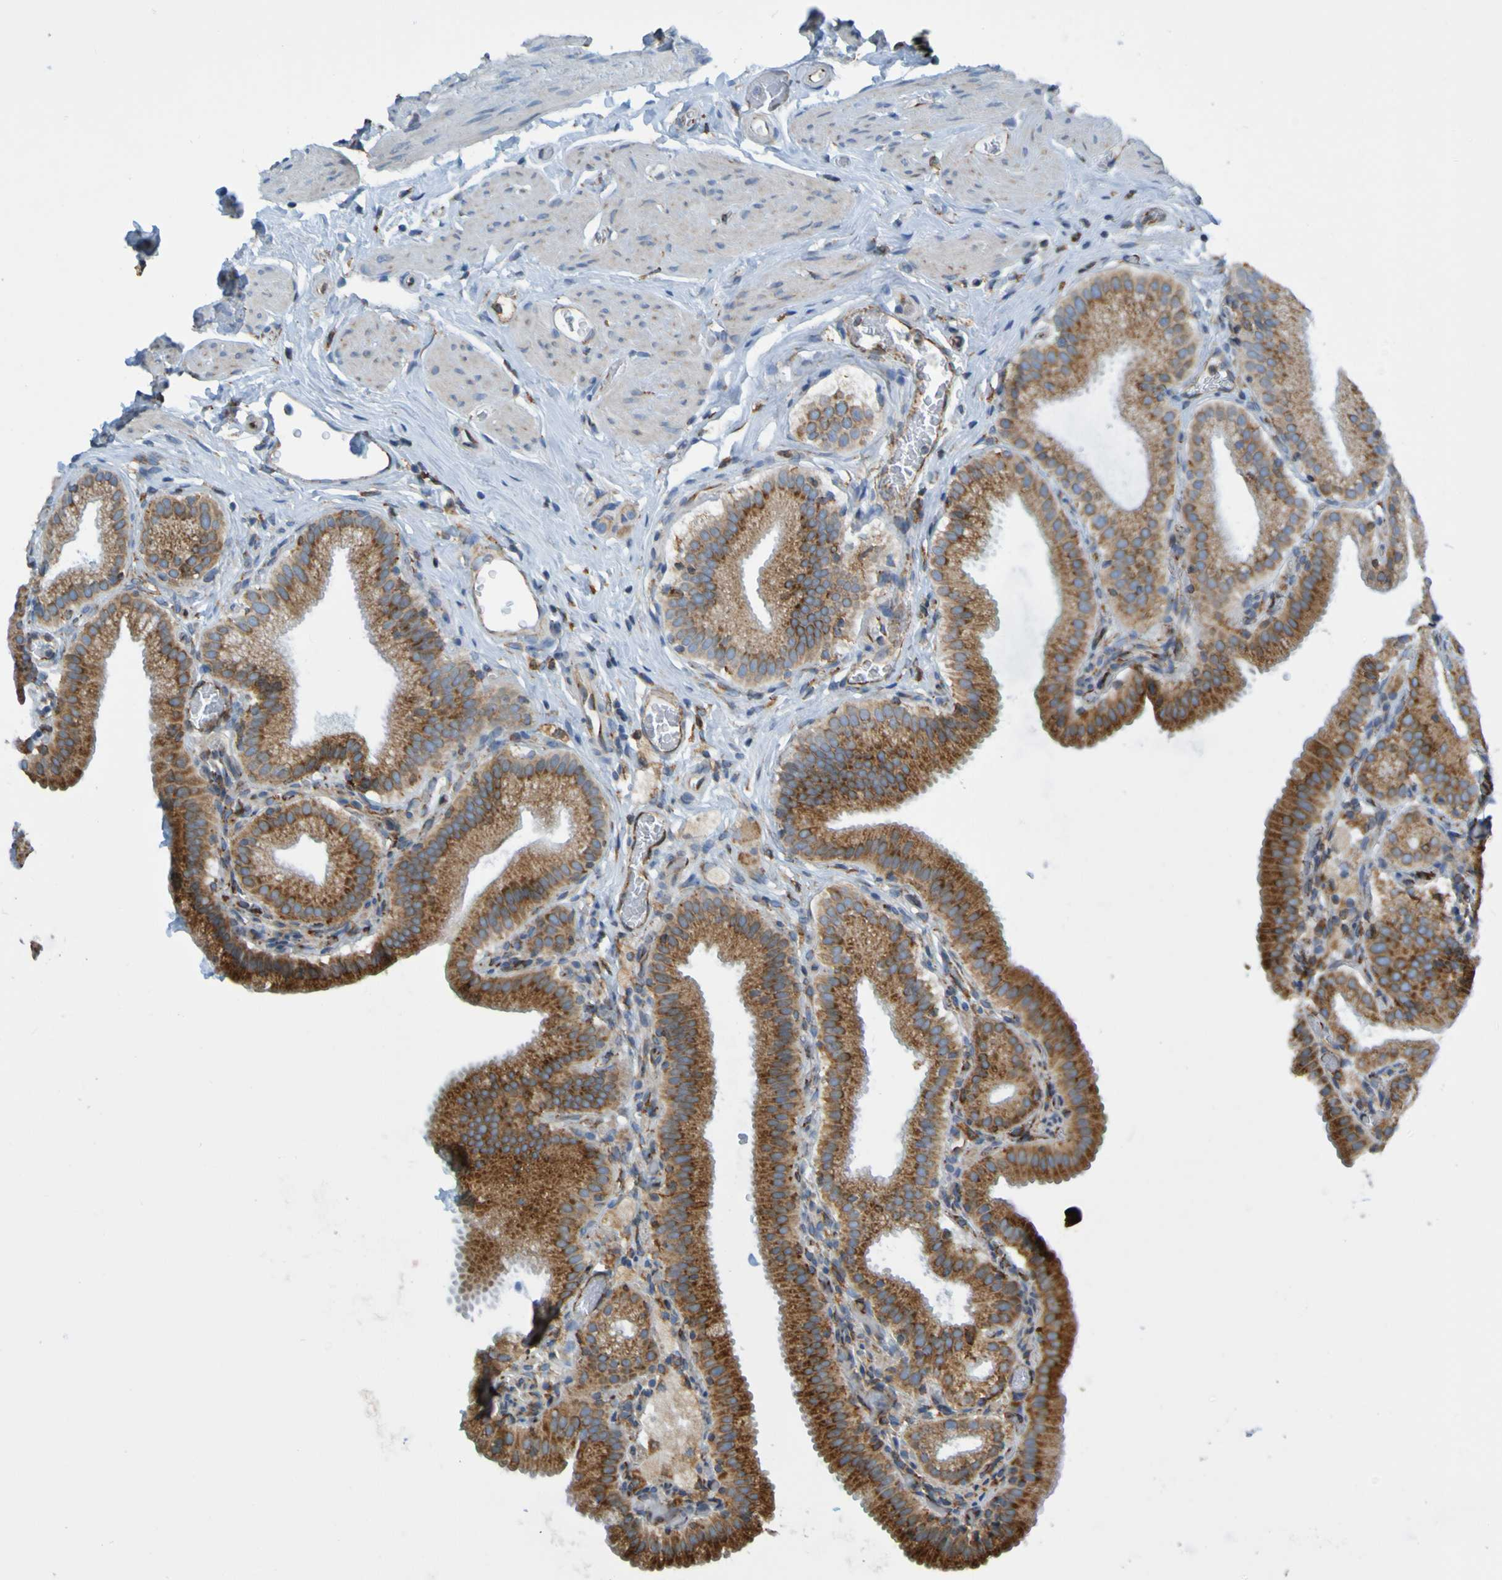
{"staining": {"intensity": "moderate", "quantity": ">75%", "location": "cytoplasmic/membranous"}, "tissue": "gallbladder", "cell_type": "Glandular cells", "image_type": "normal", "snomed": [{"axis": "morphology", "description": "Normal tissue, NOS"}, {"axis": "topography", "description": "Gallbladder"}], "caption": "Brown immunohistochemical staining in normal gallbladder demonstrates moderate cytoplasmic/membranous expression in approximately >75% of glandular cells.", "gene": "SSR1", "patient": {"sex": "male", "age": 54}}